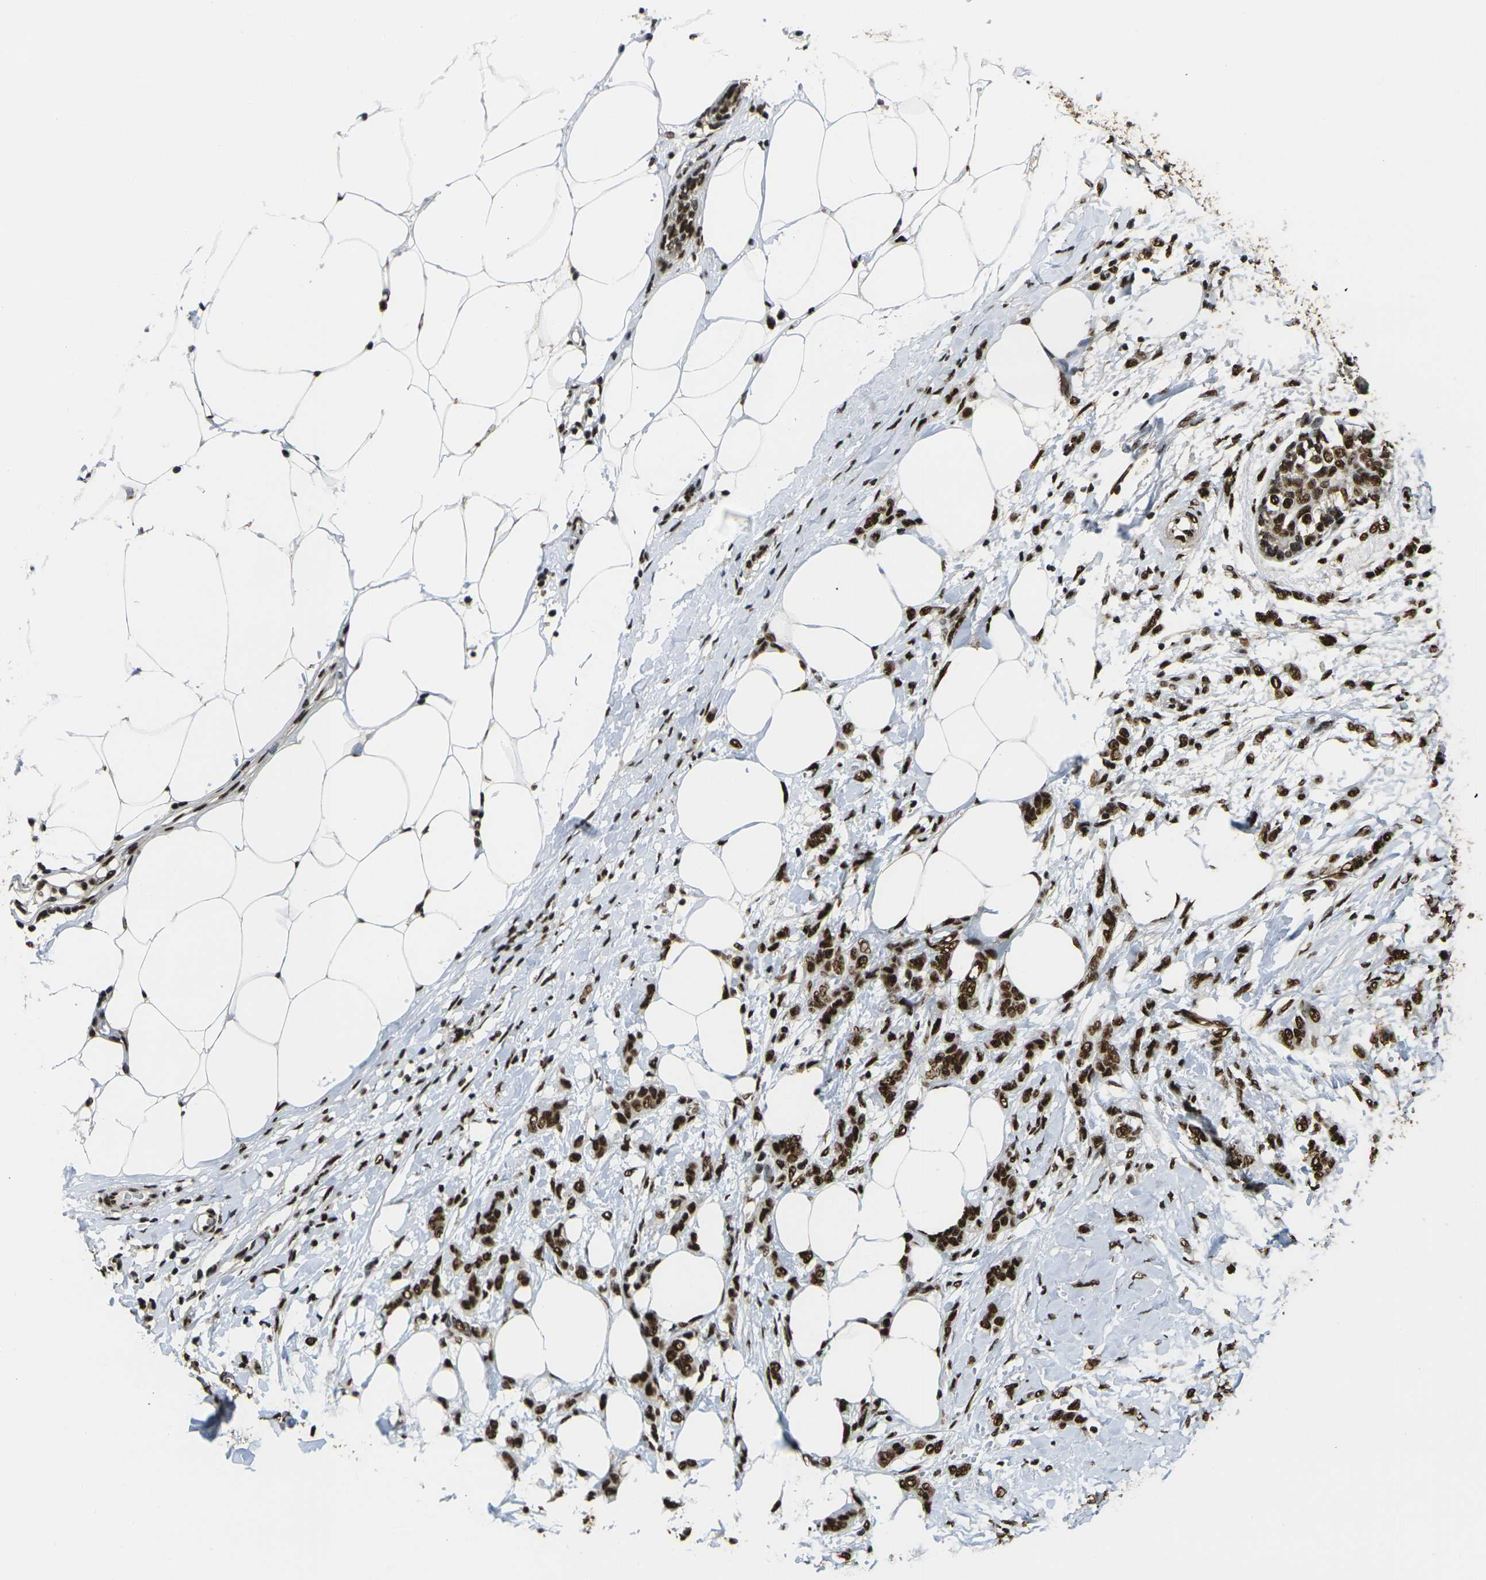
{"staining": {"intensity": "strong", "quantity": ">75%", "location": "nuclear"}, "tissue": "breast cancer", "cell_type": "Tumor cells", "image_type": "cancer", "snomed": [{"axis": "morphology", "description": "Lobular carcinoma, in situ"}, {"axis": "morphology", "description": "Lobular carcinoma"}, {"axis": "topography", "description": "Breast"}], "caption": "This image demonstrates IHC staining of human lobular carcinoma (breast), with high strong nuclear staining in approximately >75% of tumor cells.", "gene": "SMARCC1", "patient": {"sex": "female", "age": 41}}